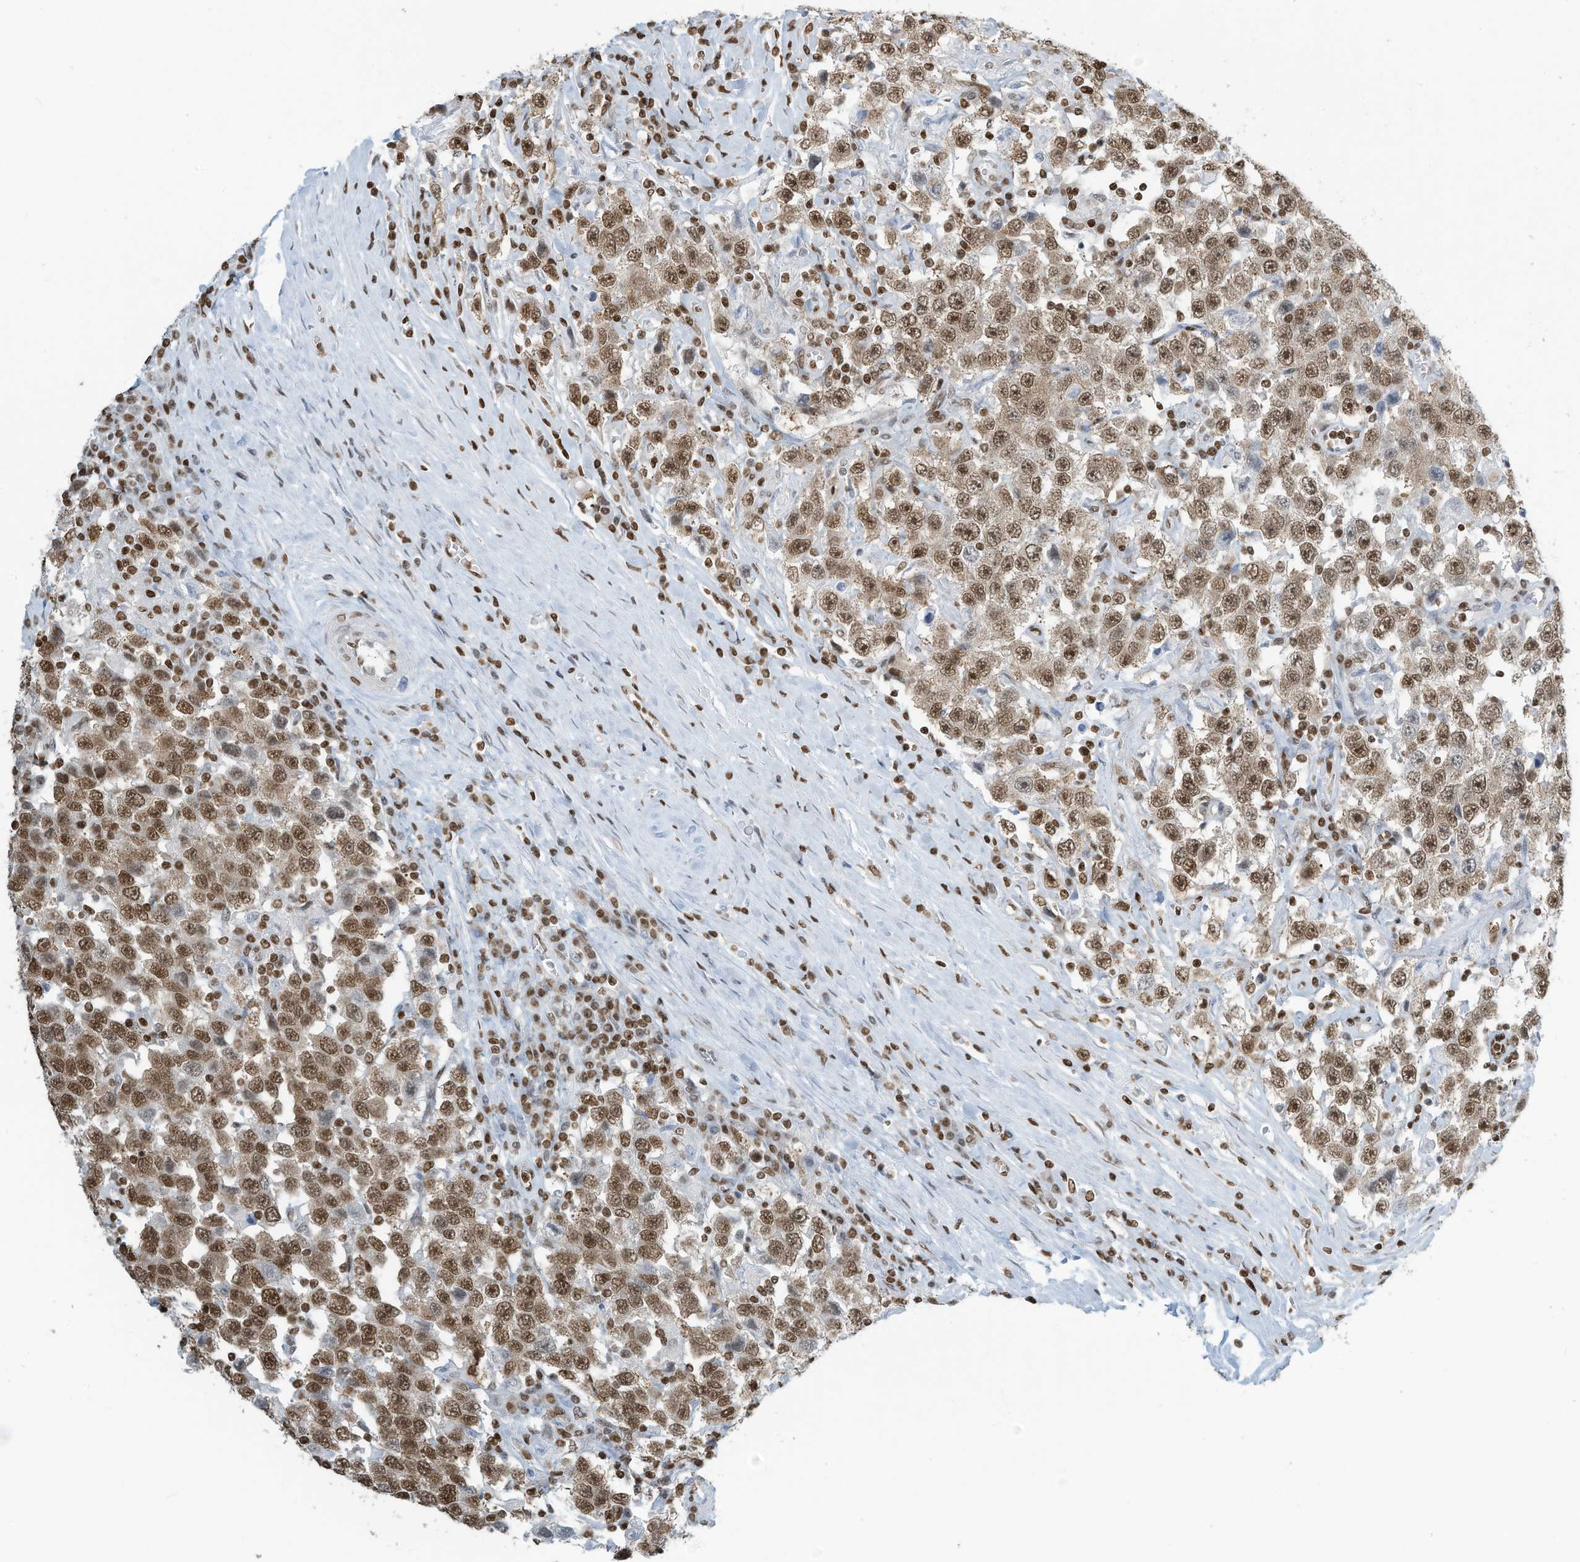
{"staining": {"intensity": "moderate", "quantity": ">75%", "location": "nuclear"}, "tissue": "testis cancer", "cell_type": "Tumor cells", "image_type": "cancer", "snomed": [{"axis": "morphology", "description": "Seminoma, NOS"}, {"axis": "topography", "description": "Testis"}], "caption": "Human testis seminoma stained with a protein marker exhibits moderate staining in tumor cells.", "gene": "SARNP", "patient": {"sex": "male", "age": 41}}